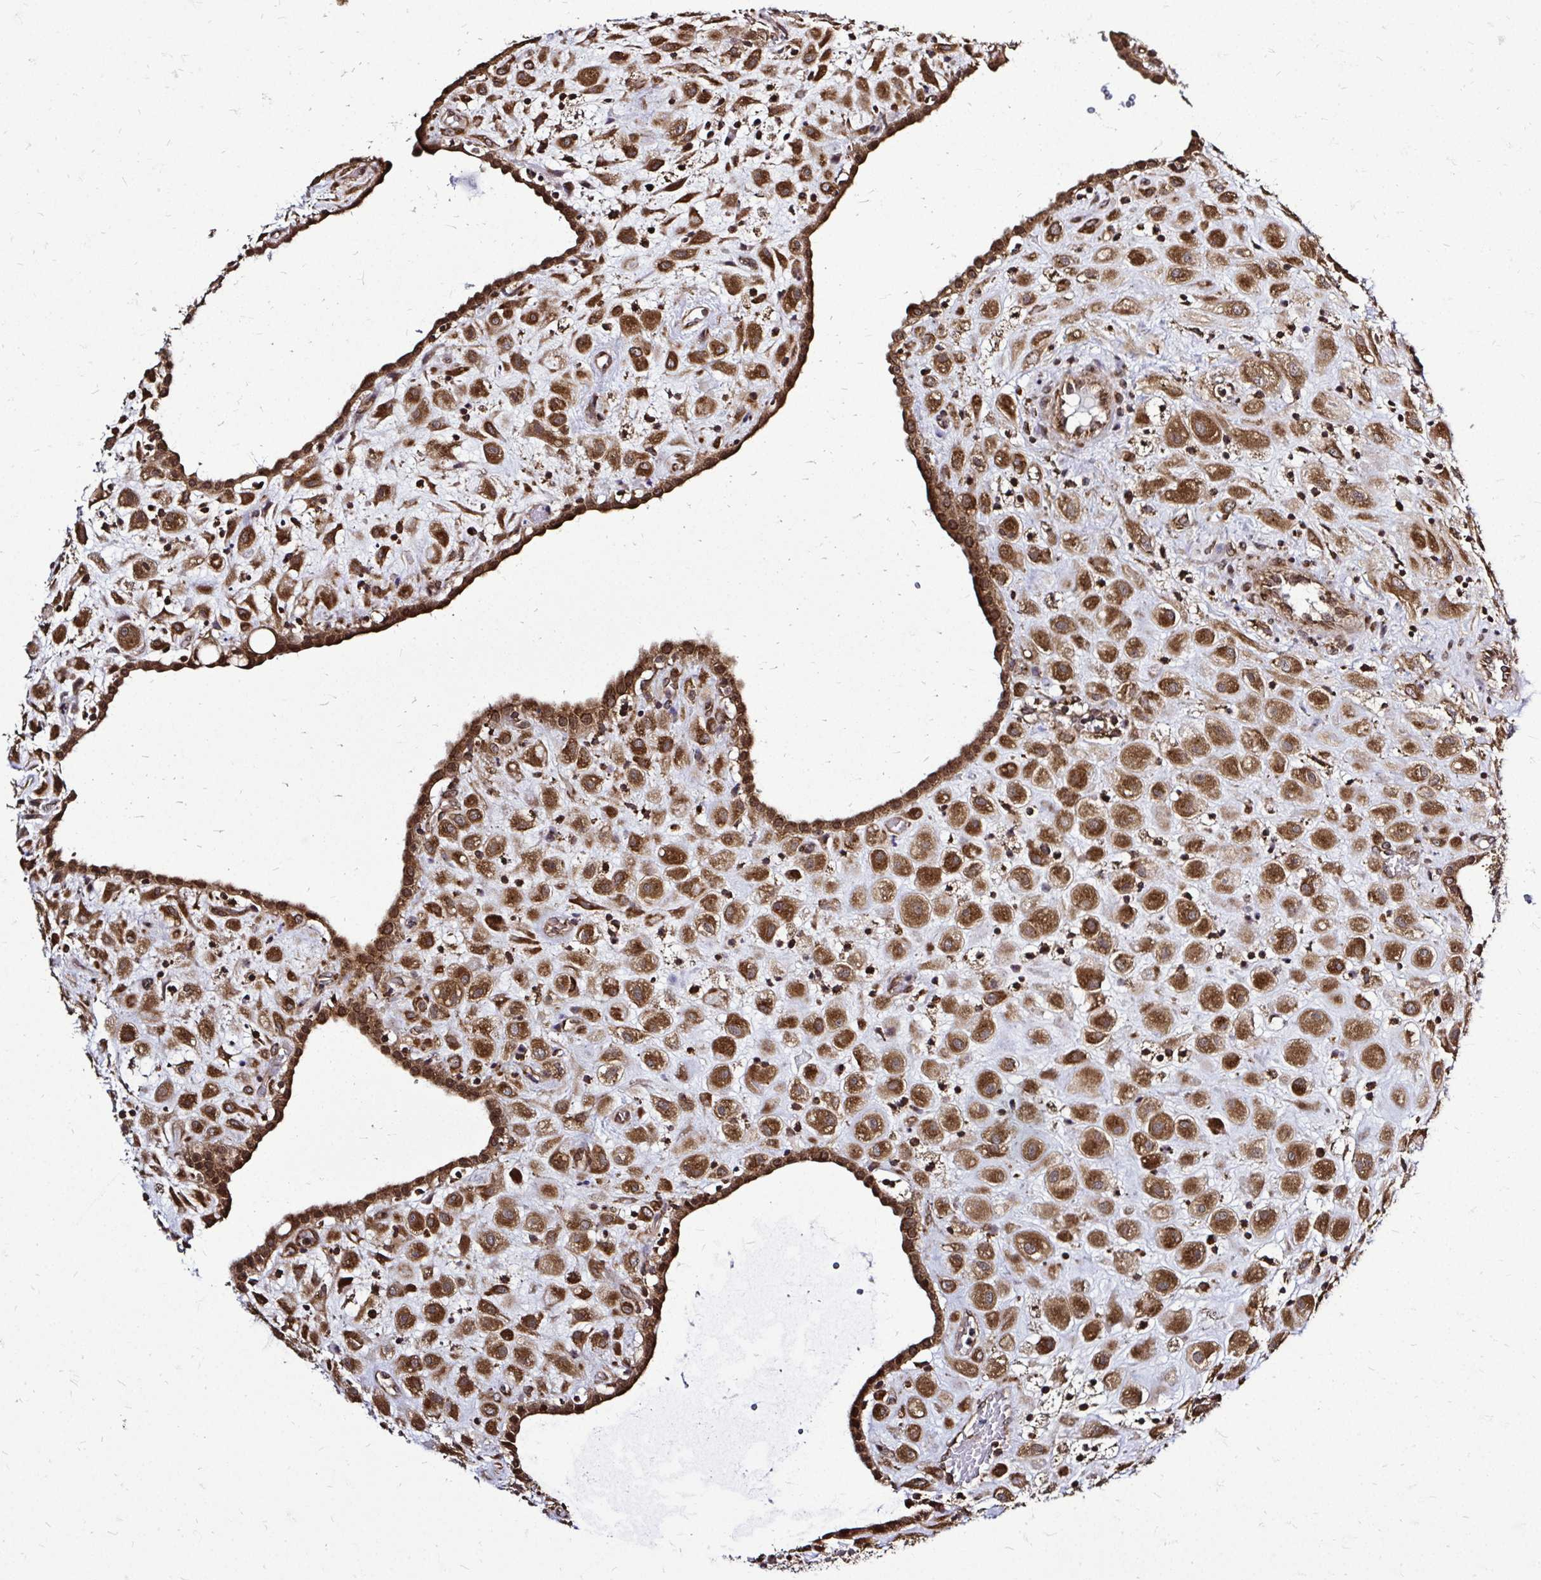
{"staining": {"intensity": "strong", "quantity": ">75%", "location": "cytoplasmic/membranous"}, "tissue": "placenta", "cell_type": "Decidual cells", "image_type": "normal", "snomed": [{"axis": "morphology", "description": "Normal tissue, NOS"}, {"axis": "topography", "description": "Placenta"}], "caption": "Strong cytoplasmic/membranous positivity for a protein is present in approximately >75% of decidual cells of benign placenta using immunohistochemistry (IHC).", "gene": "FMR1", "patient": {"sex": "female", "age": 24}}